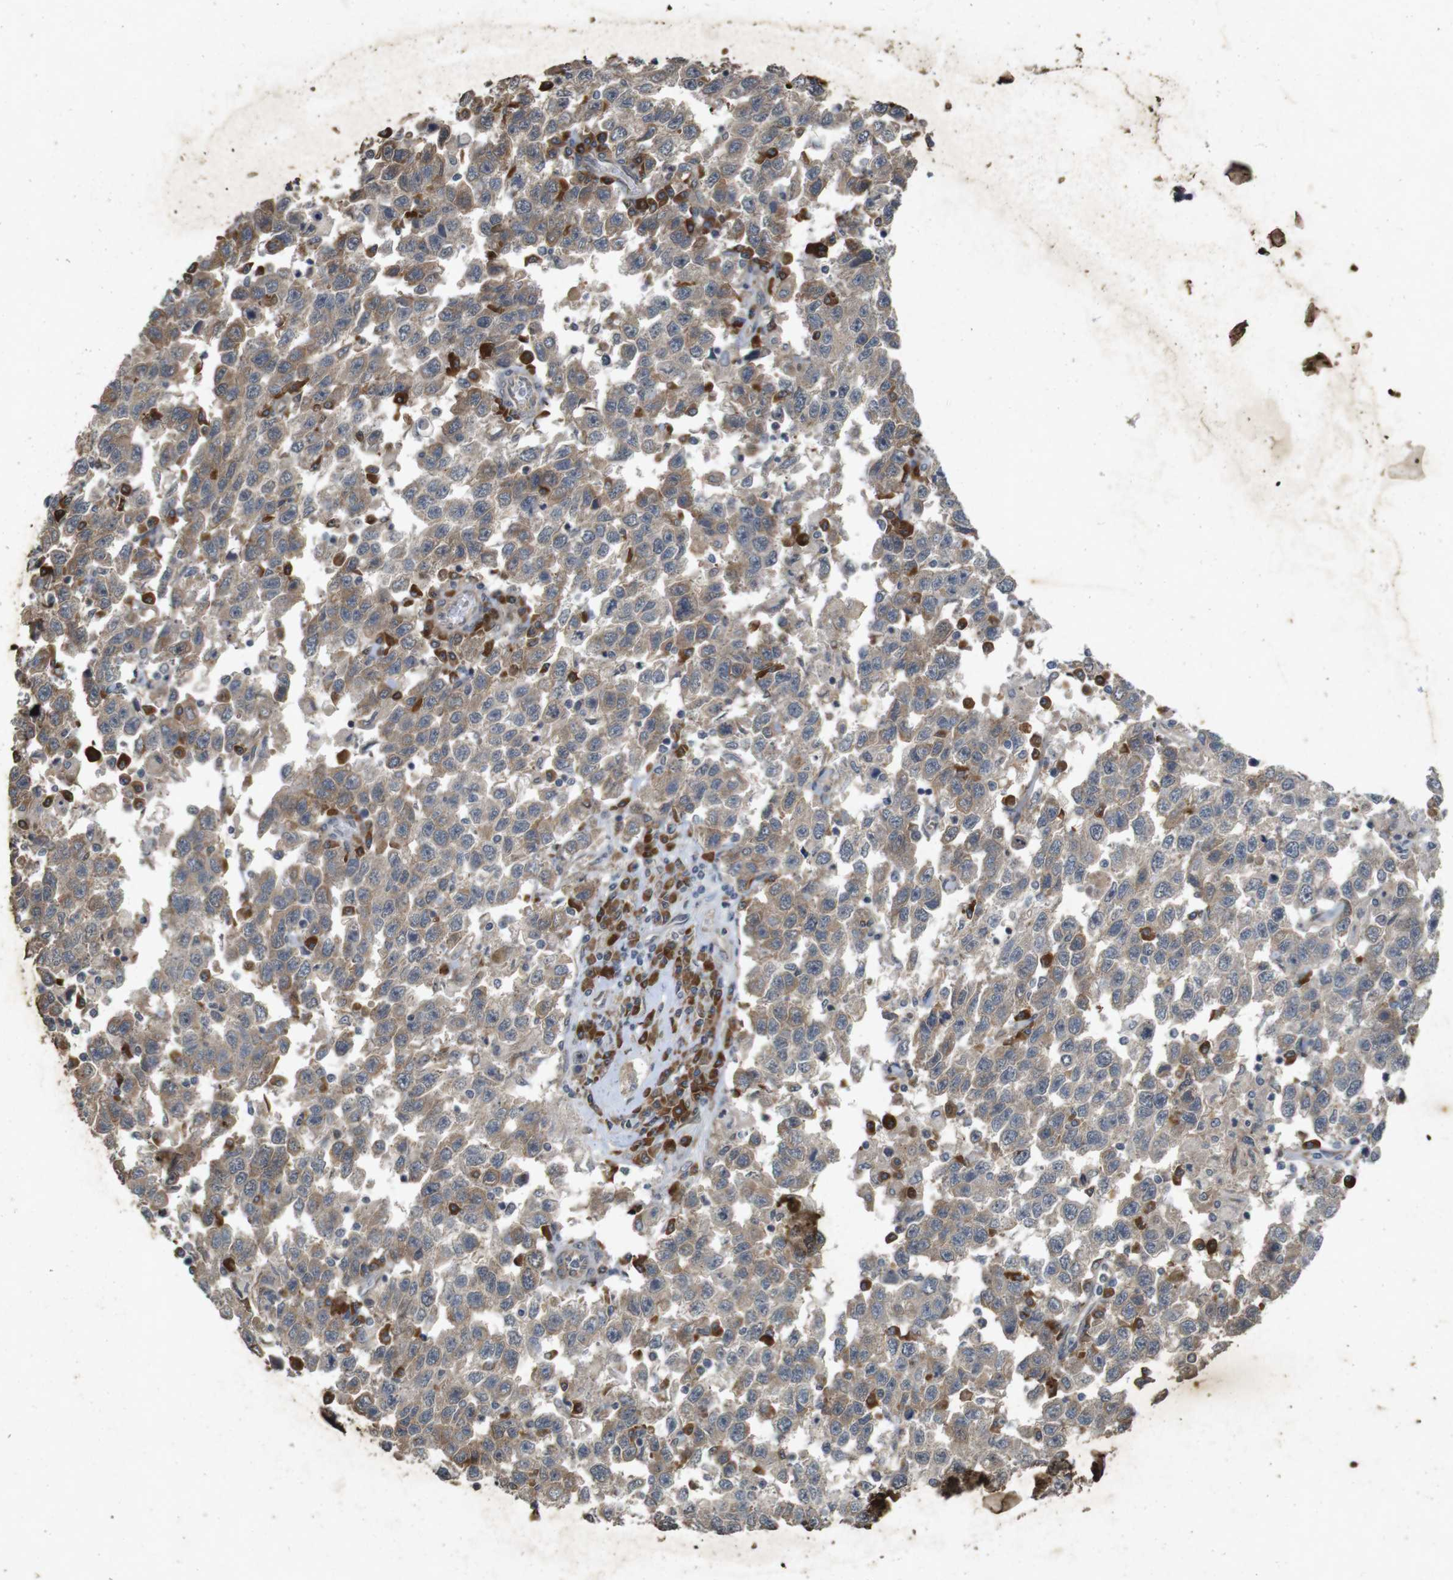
{"staining": {"intensity": "weak", "quantity": ">75%", "location": "cytoplasmic/membranous"}, "tissue": "testis cancer", "cell_type": "Tumor cells", "image_type": "cancer", "snomed": [{"axis": "morphology", "description": "Seminoma, NOS"}, {"axis": "topography", "description": "Testis"}], "caption": "Brown immunohistochemical staining in human testis seminoma demonstrates weak cytoplasmic/membranous staining in approximately >75% of tumor cells.", "gene": "FLCN", "patient": {"sex": "male", "age": 41}}